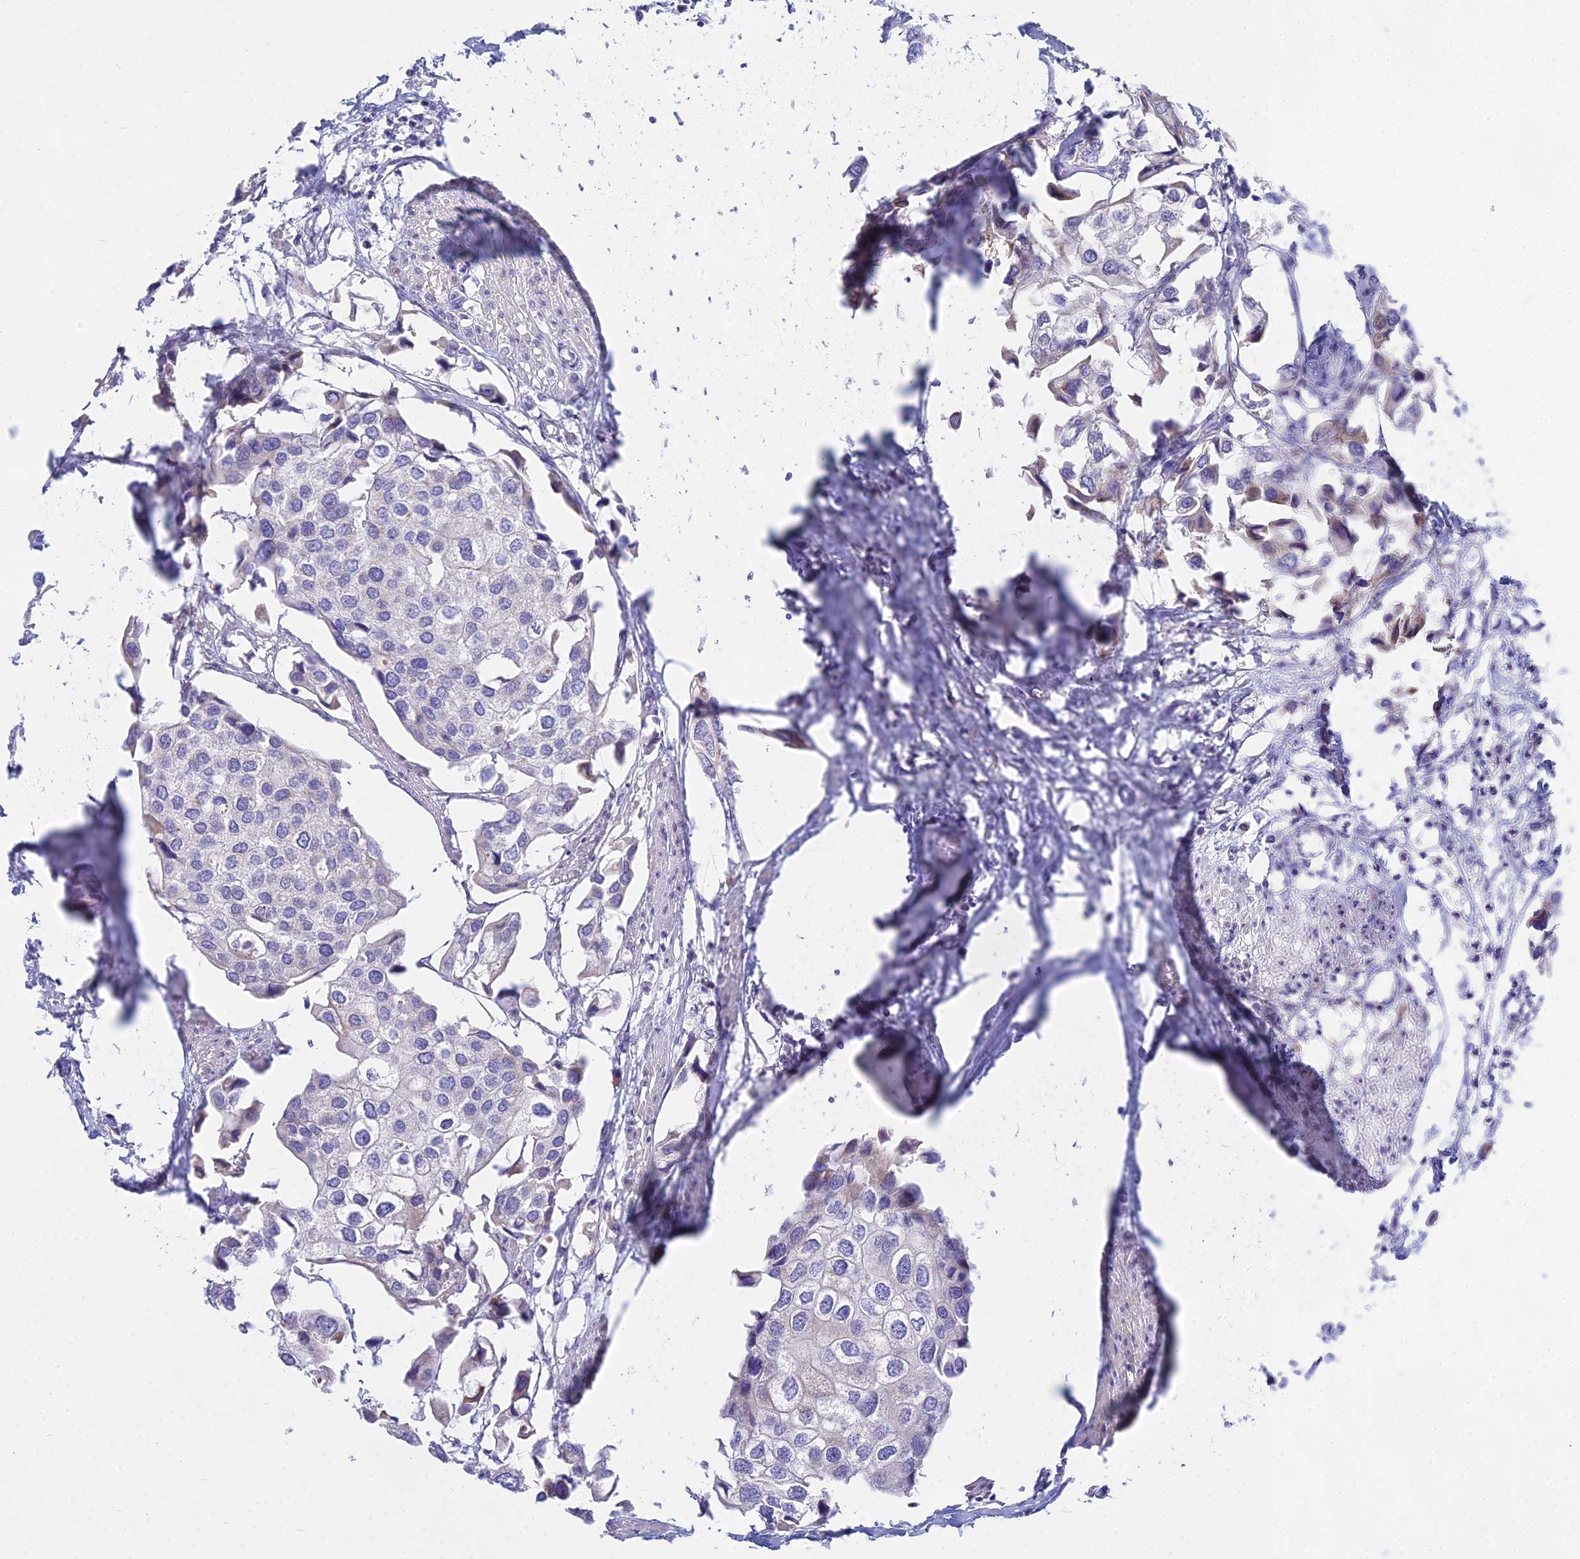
{"staining": {"intensity": "negative", "quantity": "none", "location": "none"}, "tissue": "urothelial cancer", "cell_type": "Tumor cells", "image_type": "cancer", "snomed": [{"axis": "morphology", "description": "Urothelial carcinoma, High grade"}, {"axis": "topography", "description": "Urinary bladder"}], "caption": "High-grade urothelial carcinoma was stained to show a protein in brown. There is no significant expression in tumor cells.", "gene": "PRR13", "patient": {"sex": "male", "age": 64}}